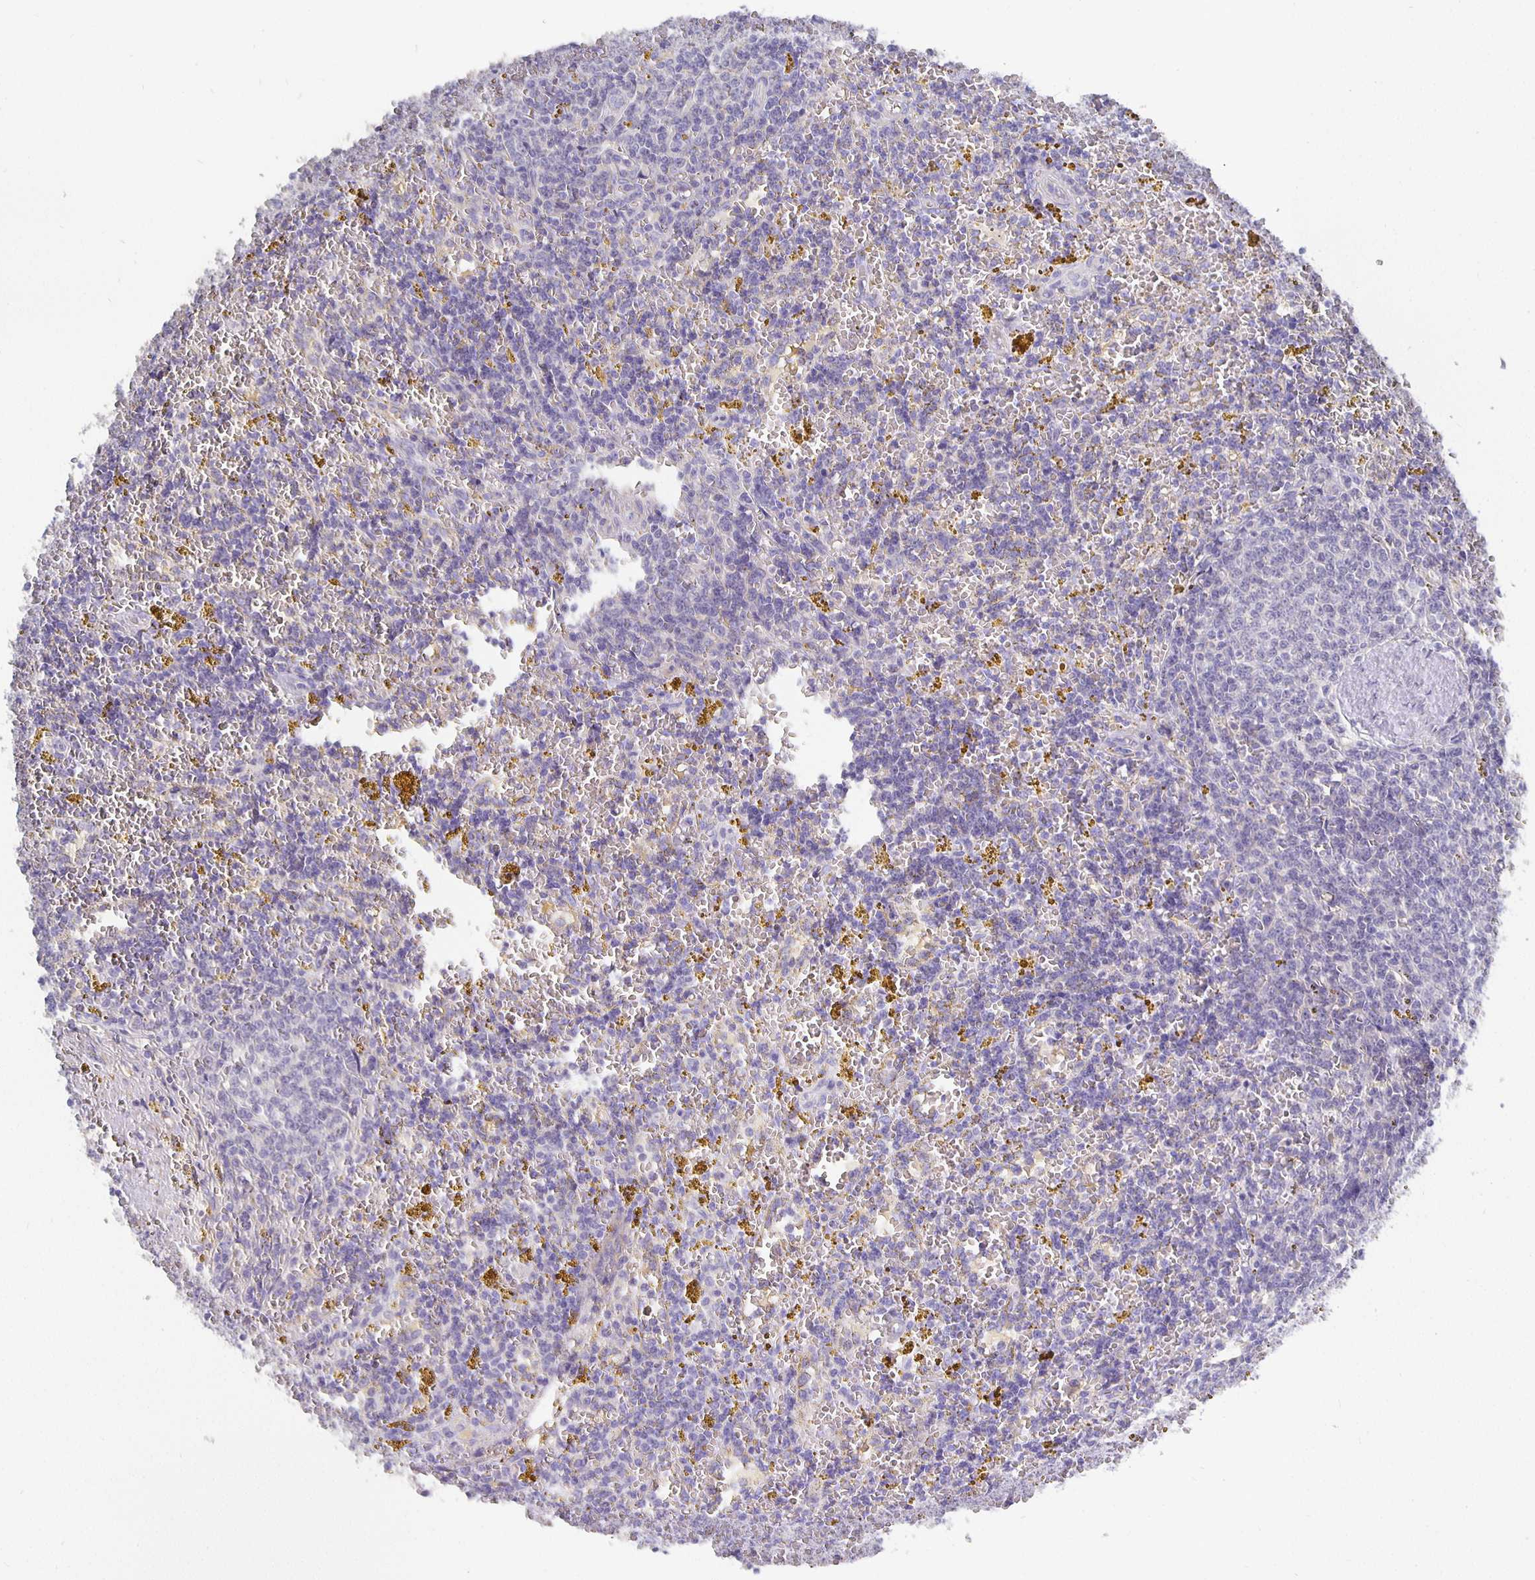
{"staining": {"intensity": "negative", "quantity": "none", "location": "none"}, "tissue": "lymphoma", "cell_type": "Tumor cells", "image_type": "cancer", "snomed": [{"axis": "morphology", "description": "Malignant lymphoma, non-Hodgkin's type, Low grade"}, {"axis": "topography", "description": "Spleen"}, {"axis": "topography", "description": "Lymph node"}], "caption": "A histopathology image of low-grade malignant lymphoma, non-Hodgkin's type stained for a protein displays no brown staining in tumor cells.", "gene": "CFAP74", "patient": {"sex": "female", "age": 66}}